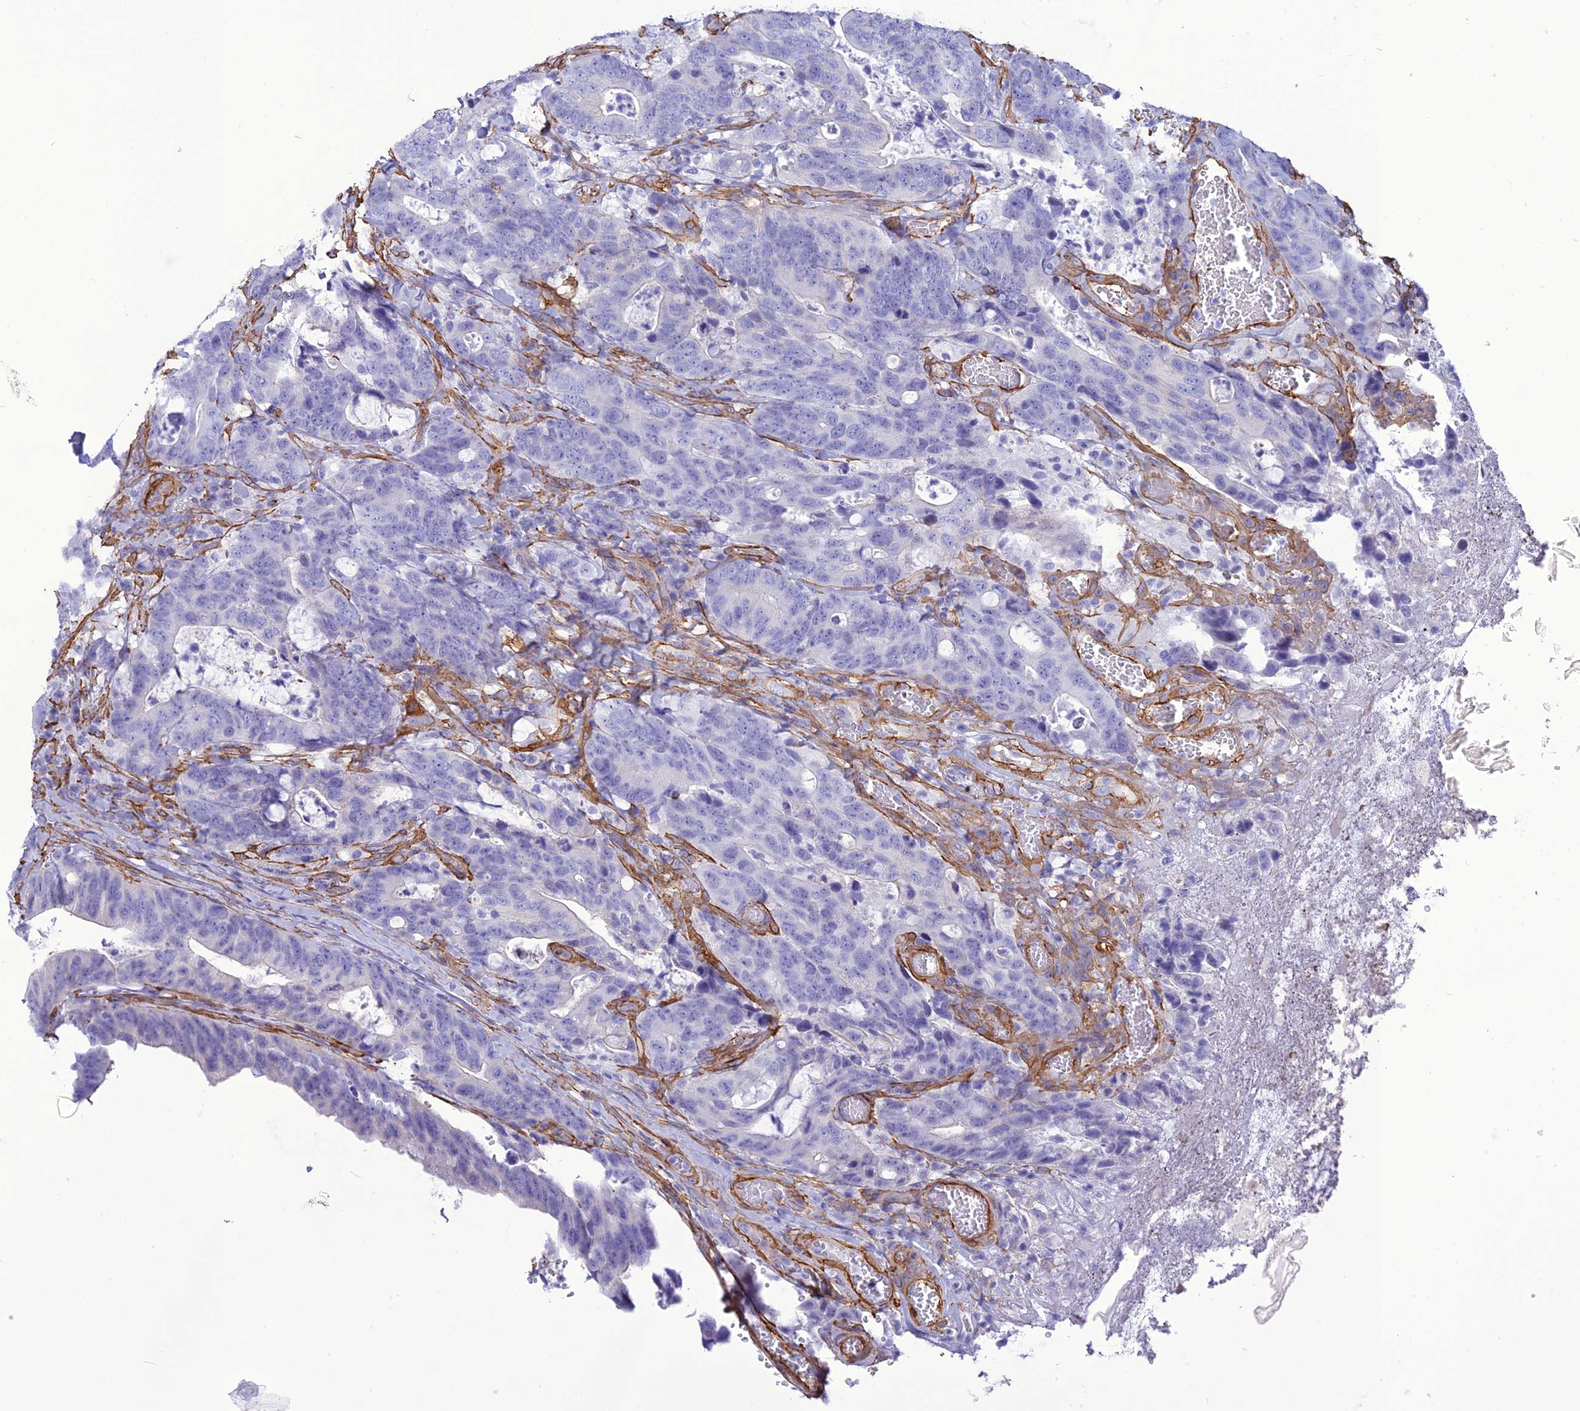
{"staining": {"intensity": "negative", "quantity": "none", "location": "none"}, "tissue": "colorectal cancer", "cell_type": "Tumor cells", "image_type": "cancer", "snomed": [{"axis": "morphology", "description": "Adenocarcinoma, NOS"}, {"axis": "topography", "description": "Colon"}], "caption": "Immunohistochemistry of colorectal cancer reveals no staining in tumor cells.", "gene": "NKD1", "patient": {"sex": "female", "age": 82}}